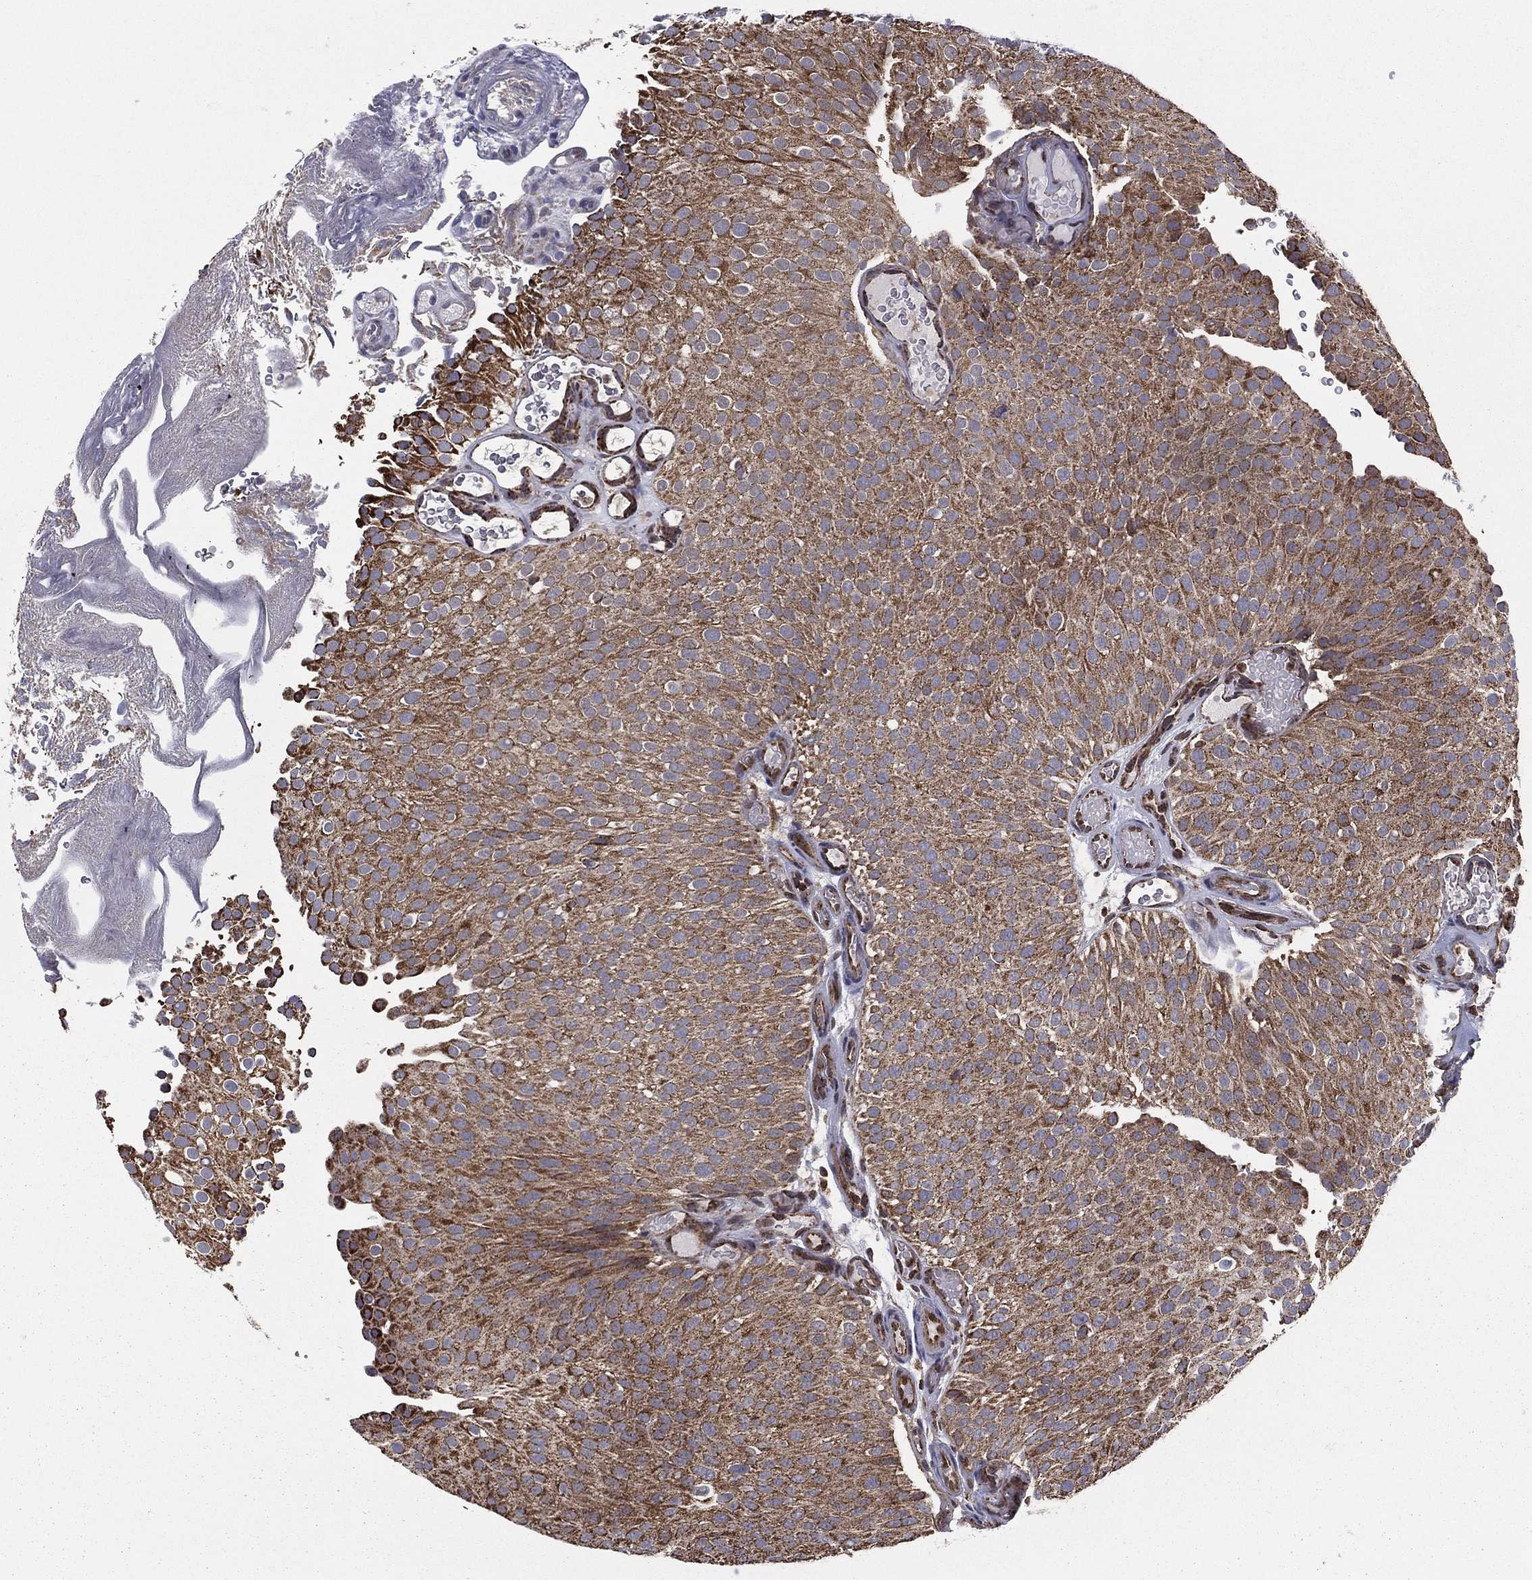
{"staining": {"intensity": "moderate", "quantity": ">75%", "location": "cytoplasmic/membranous"}, "tissue": "urothelial cancer", "cell_type": "Tumor cells", "image_type": "cancer", "snomed": [{"axis": "morphology", "description": "Urothelial carcinoma, Low grade"}, {"axis": "topography", "description": "Urinary bladder"}], "caption": "Human urothelial carcinoma (low-grade) stained with a protein marker shows moderate staining in tumor cells.", "gene": "RIGI", "patient": {"sex": "male", "age": 78}}